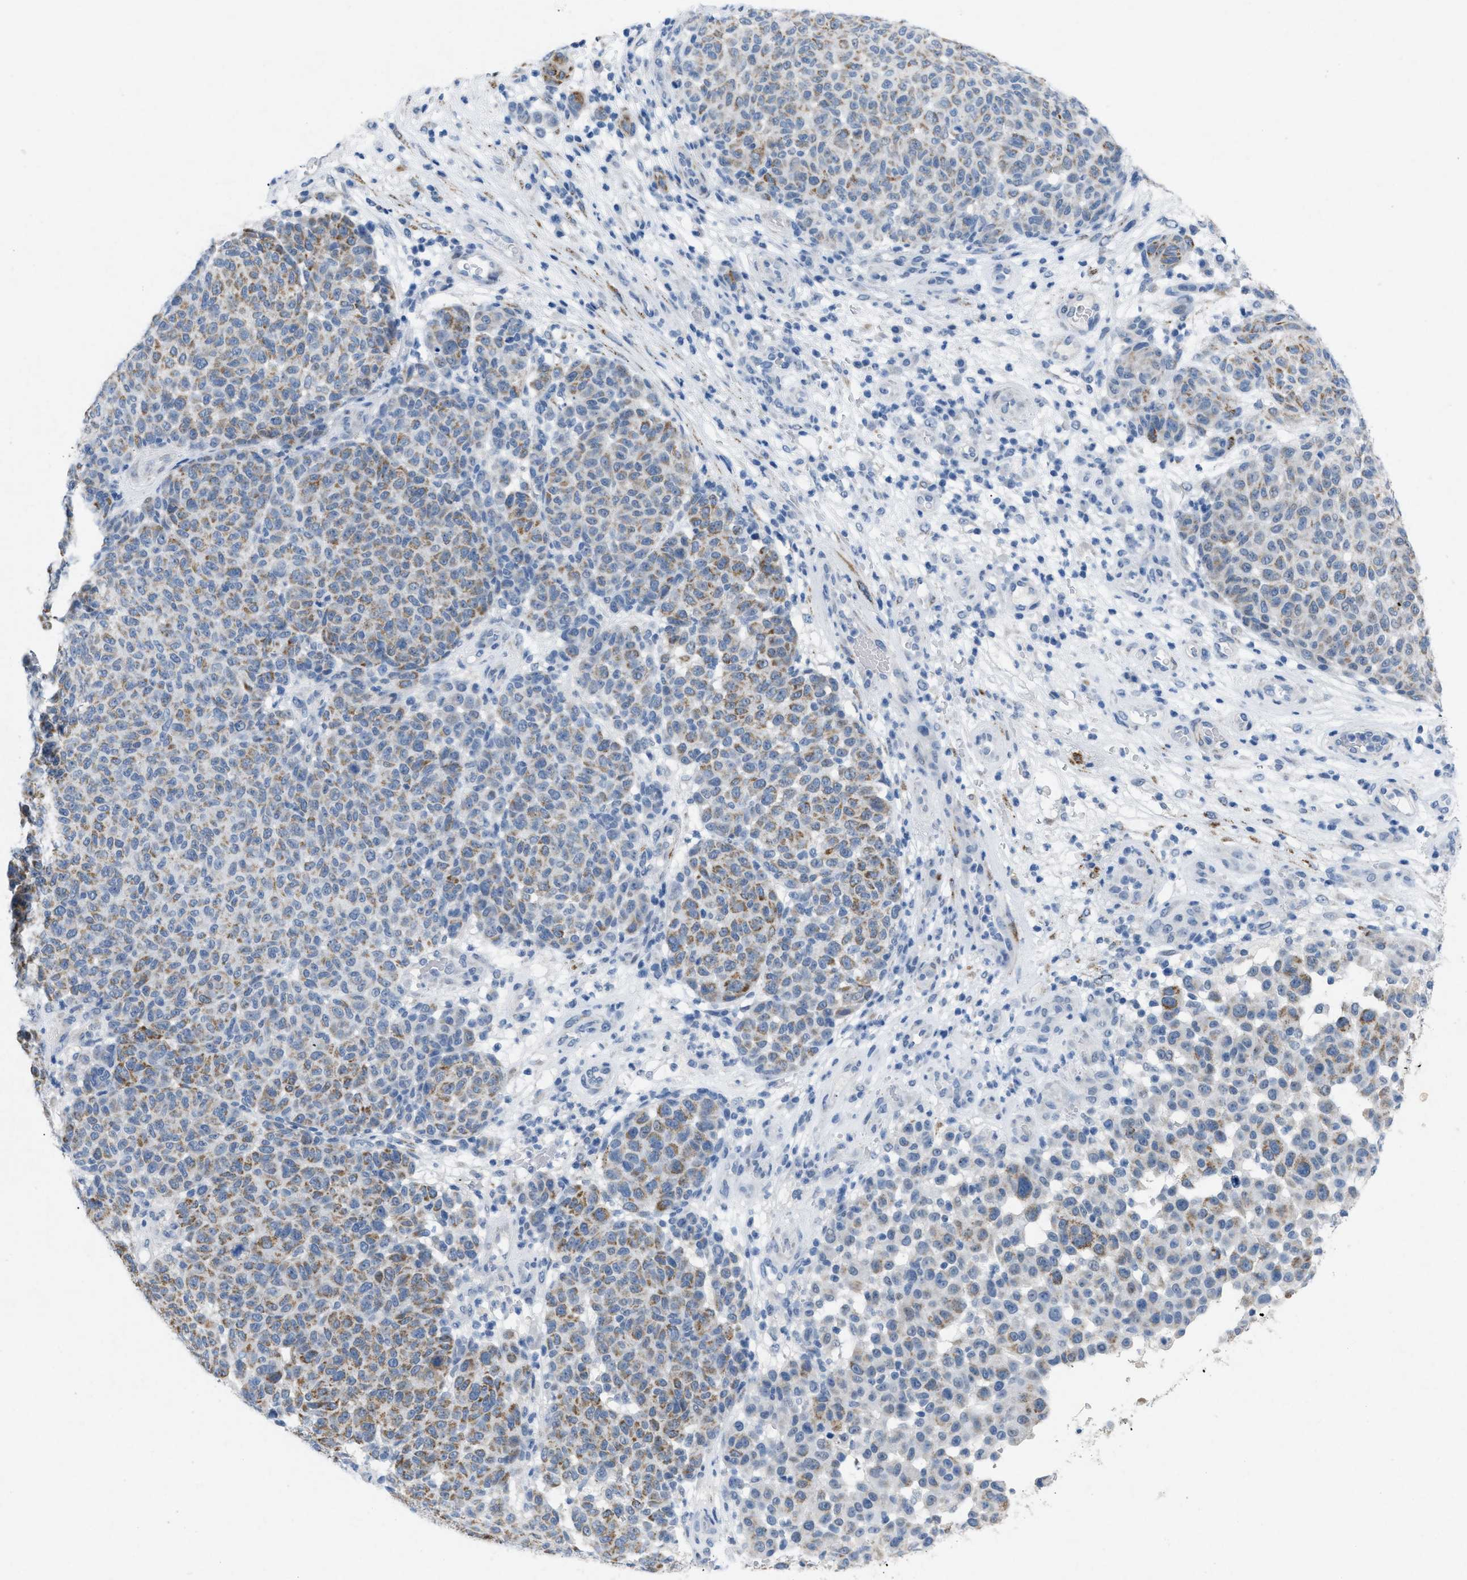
{"staining": {"intensity": "negative", "quantity": "none", "location": "none"}, "tissue": "melanoma", "cell_type": "Tumor cells", "image_type": "cancer", "snomed": [{"axis": "morphology", "description": "Malignant melanoma, NOS"}, {"axis": "topography", "description": "Skin"}], "caption": "Histopathology image shows no protein staining in tumor cells of melanoma tissue.", "gene": "TASOR", "patient": {"sex": "male", "age": 59}}